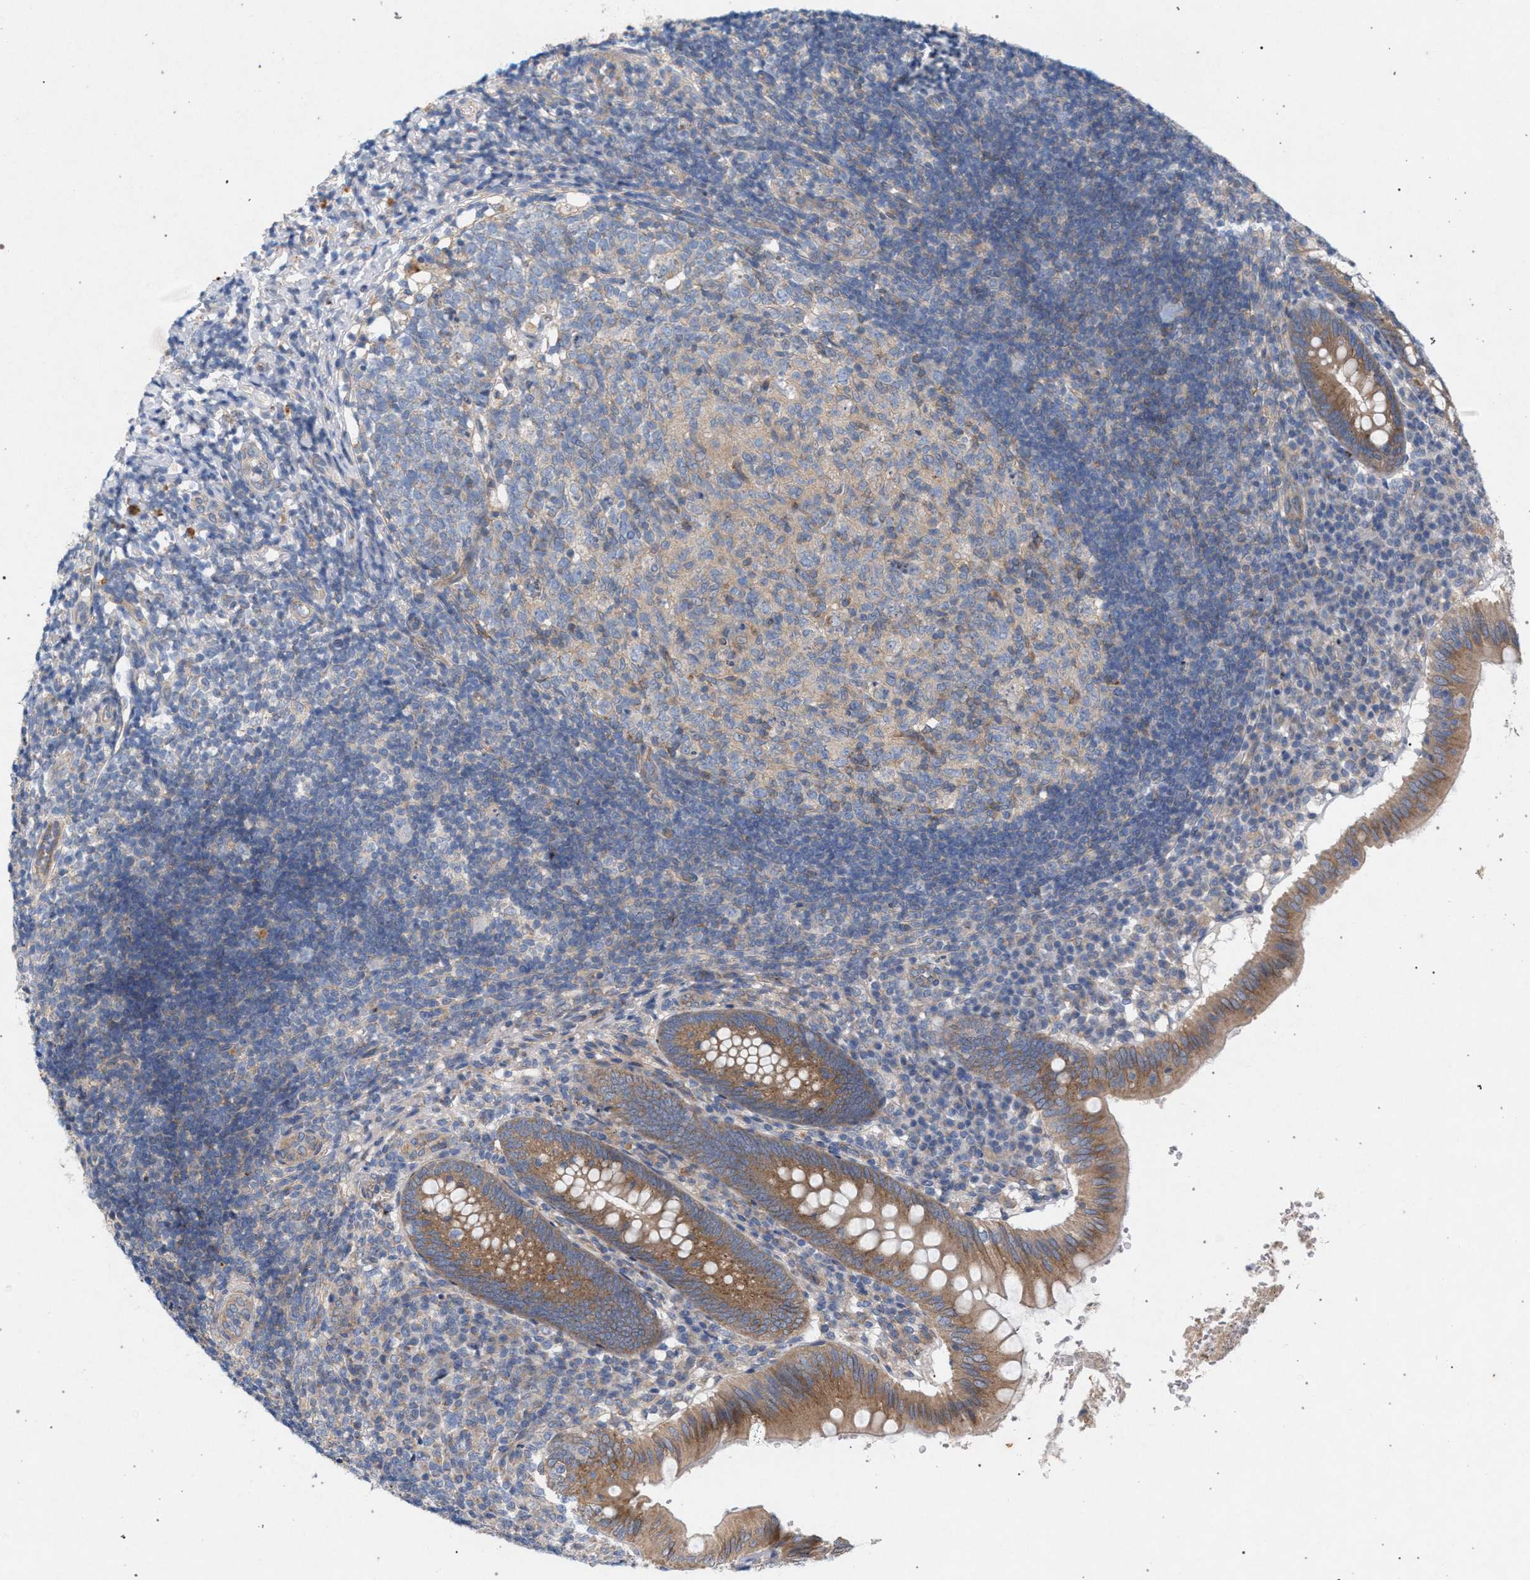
{"staining": {"intensity": "moderate", "quantity": ">75%", "location": "cytoplasmic/membranous"}, "tissue": "appendix", "cell_type": "Glandular cells", "image_type": "normal", "snomed": [{"axis": "morphology", "description": "Normal tissue, NOS"}, {"axis": "topography", "description": "Appendix"}], "caption": "Moderate cytoplasmic/membranous expression is seen in approximately >75% of glandular cells in unremarkable appendix.", "gene": "MAMDC2", "patient": {"sex": "male", "age": 8}}